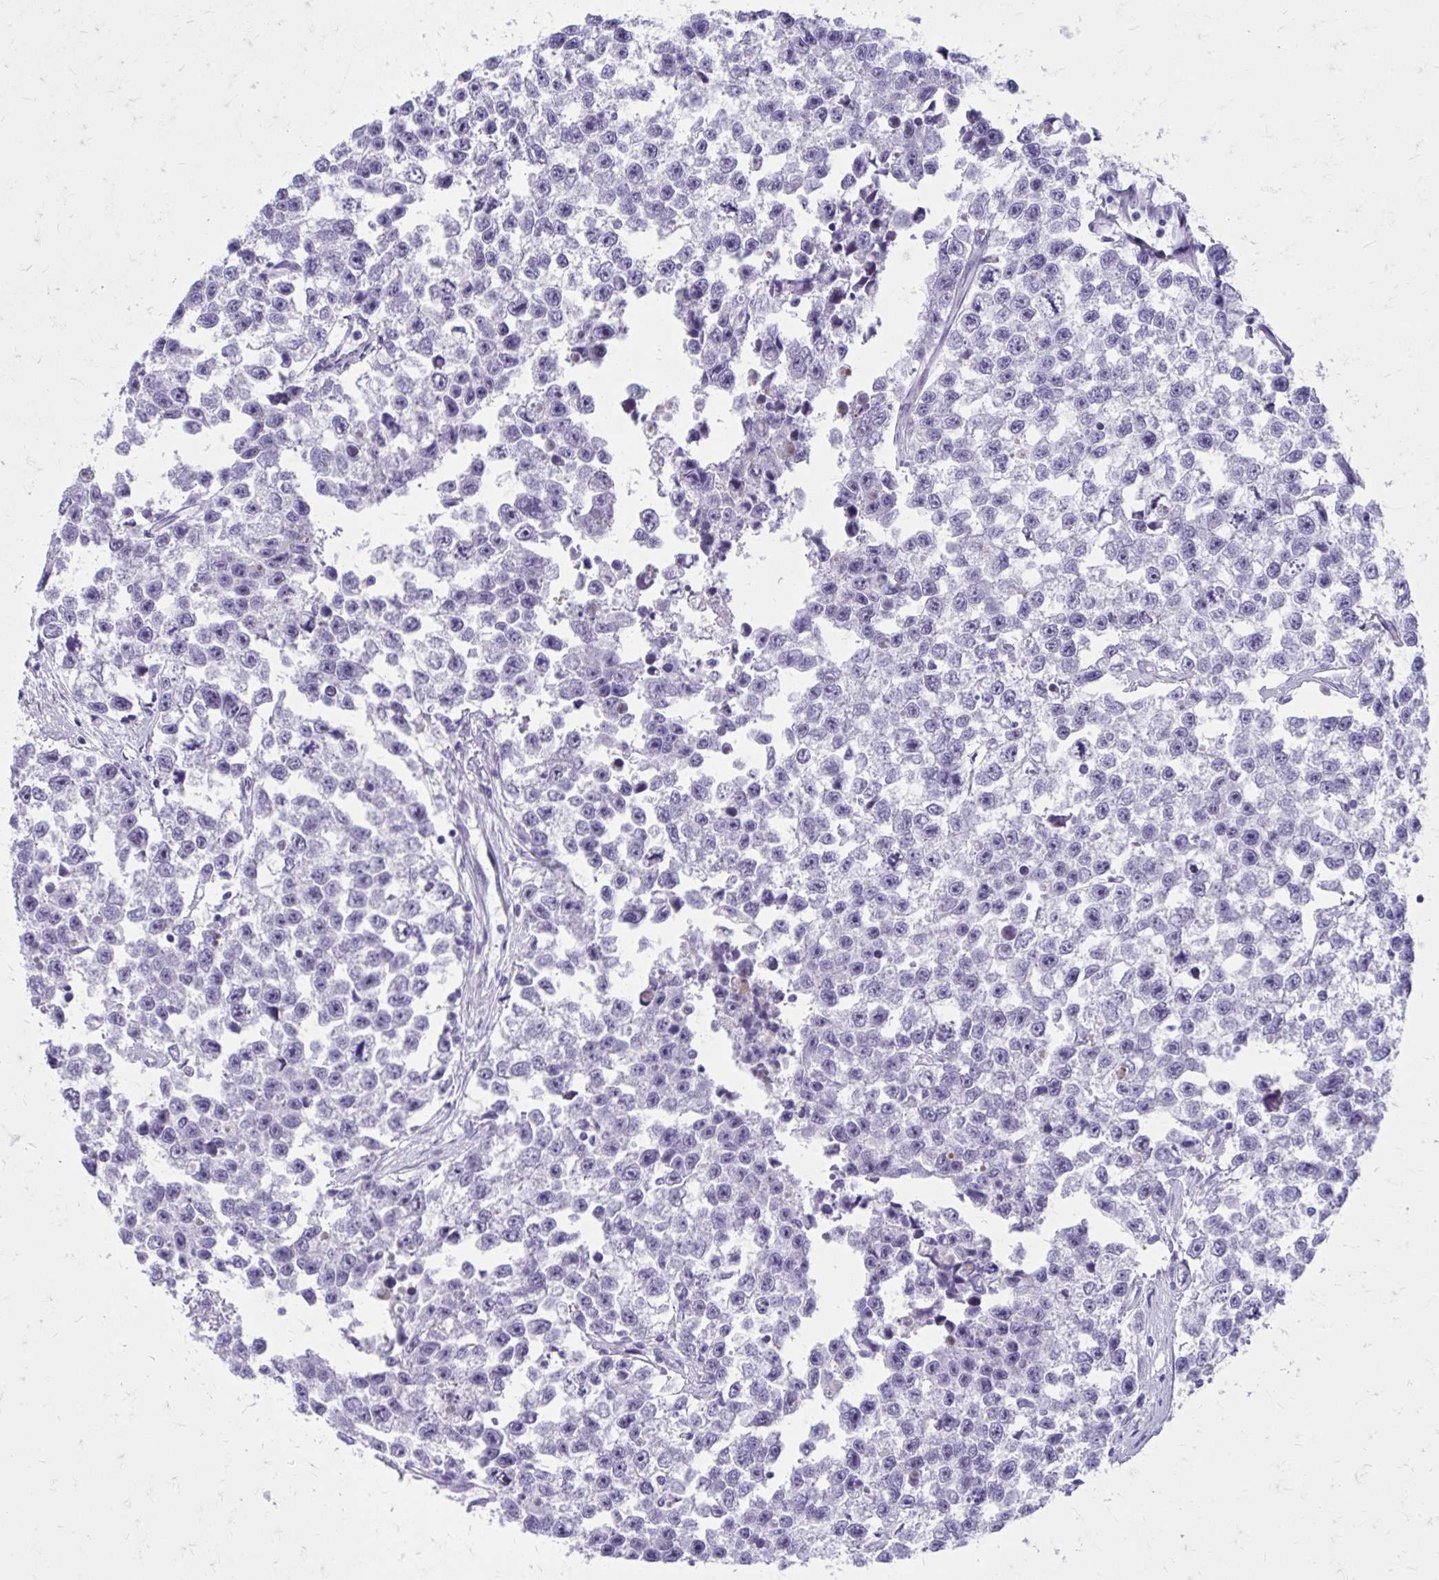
{"staining": {"intensity": "negative", "quantity": "none", "location": "none"}, "tissue": "testis cancer", "cell_type": "Tumor cells", "image_type": "cancer", "snomed": [{"axis": "morphology", "description": "Seminoma, NOS"}, {"axis": "topography", "description": "Testis"}], "caption": "A high-resolution histopathology image shows IHC staining of testis seminoma, which shows no significant staining in tumor cells.", "gene": "LCN15", "patient": {"sex": "male", "age": 26}}